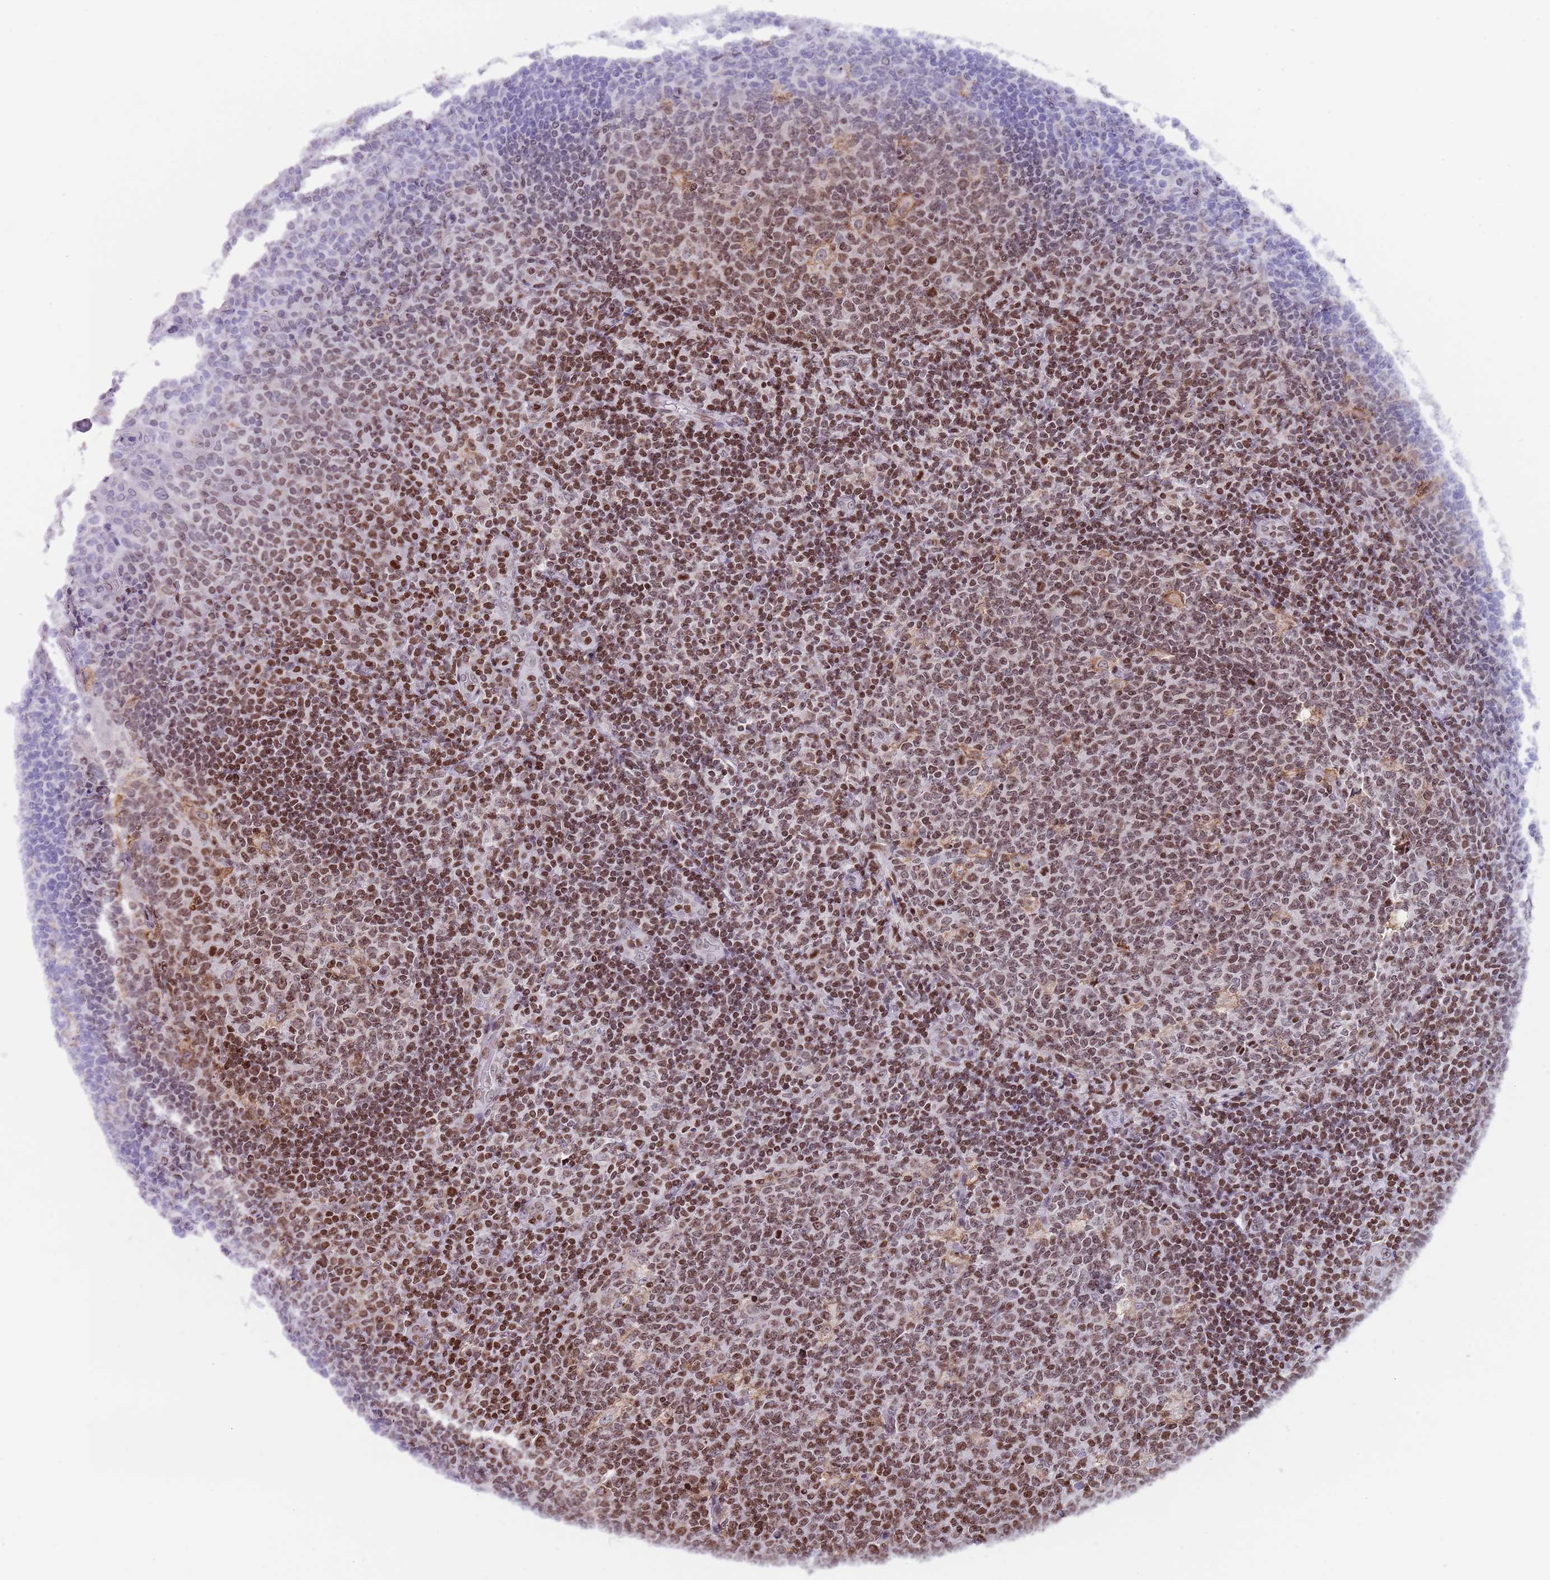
{"staining": {"intensity": "moderate", "quantity": "25%-75%", "location": "nuclear"}, "tissue": "tonsil", "cell_type": "Germinal center cells", "image_type": "normal", "snomed": [{"axis": "morphology", "description": "Normal tissue, NOS"}, {"axis": "topography", "description": "Tonsil"}], "caption": "The immunohistochemical stain labels moderate nuclear expression in germinal center cells of normal tonsil.", "gene": "ENSG00000285547", "patient": {"sex": "female", "age": 19}}